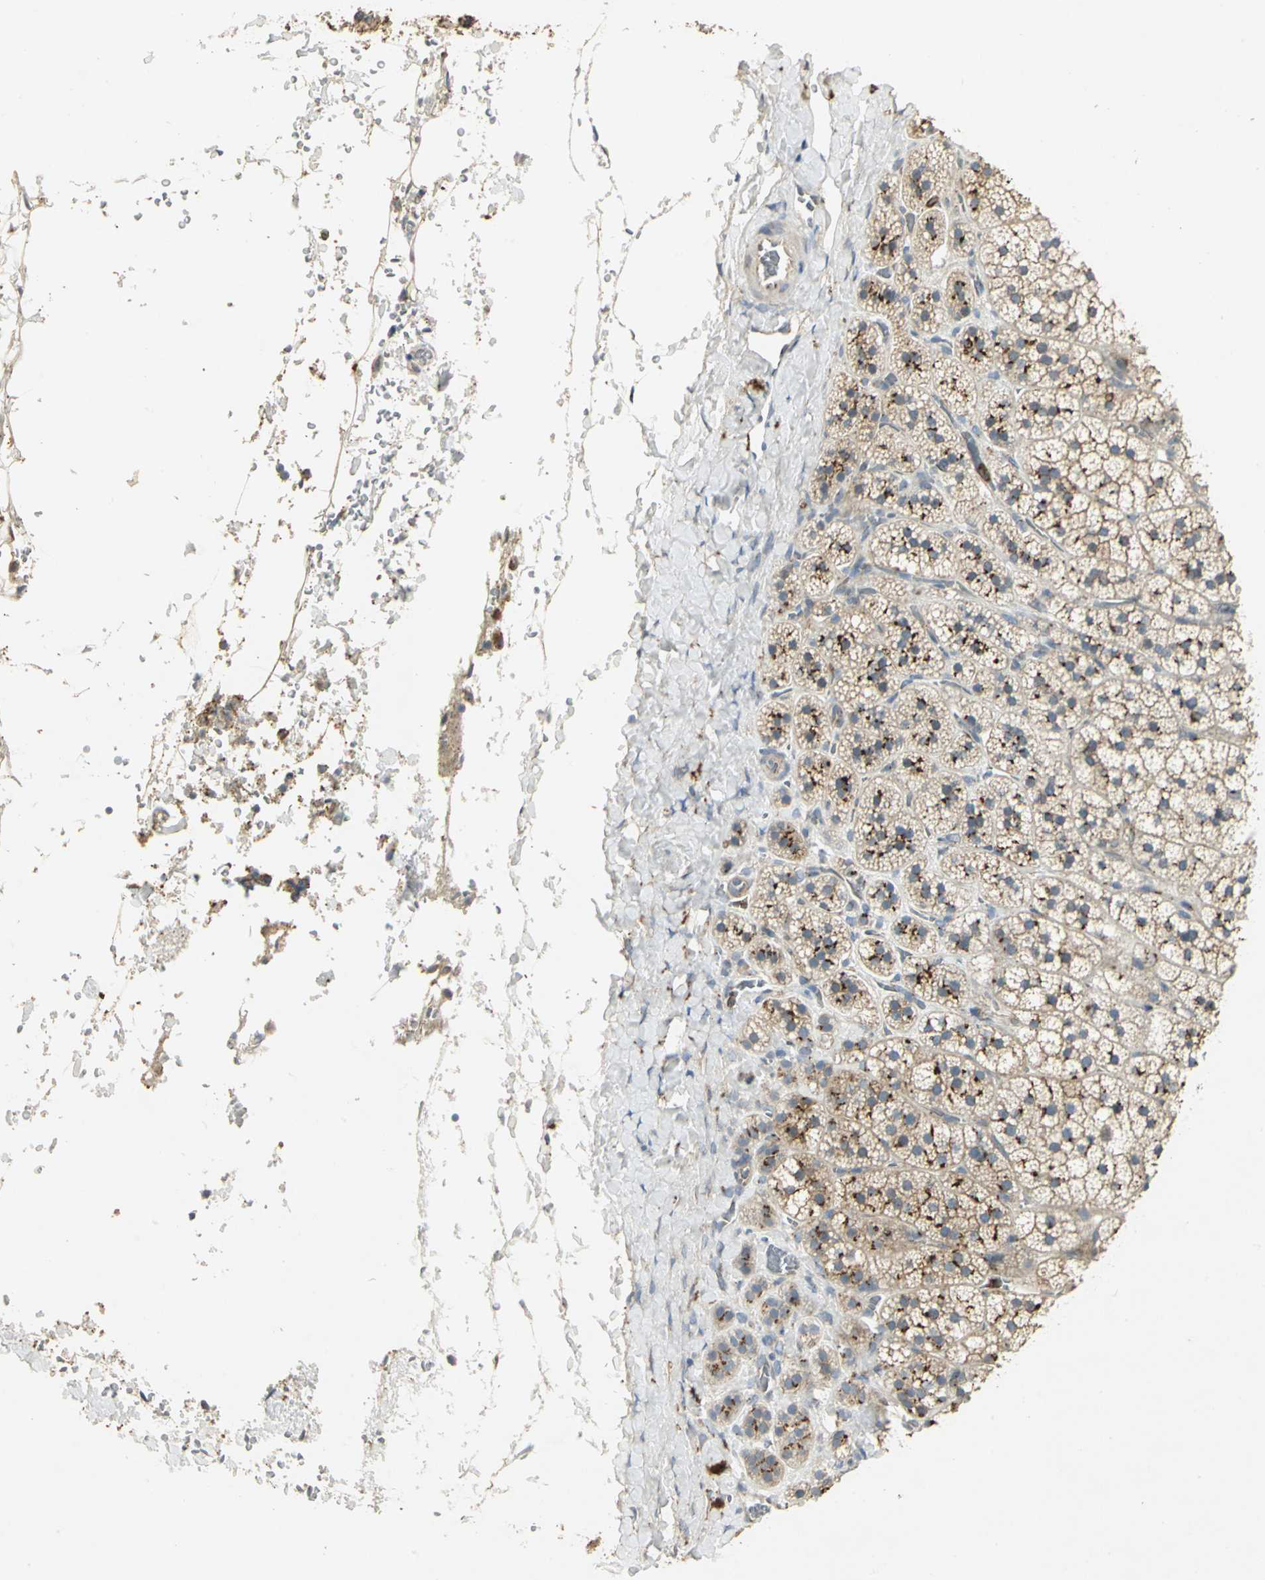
{"staining": {"intensity": "moderate", "quantity": ">75%", "location": "cytoplasmic/membranous"}, "tissue": "adrenal gland", "cell_type": "Glandular cells", "image_type": "normal", "snomed": [{"axis": "morphology", "description": "Normal tissue, NOS"}, {"axis": "topography", "description": "Adrenal gland"}], "caption": "DAB immunohistochemical staining of normal adrenal gland displays moderate cytoplasmic/membranous protein positivity in approximately >75% of glandular cells. (Brightfield microscopy of DAB IHC at high magnification).", "gene": "TM9SF2", "patient": {"sex": "female", "age": 44}}